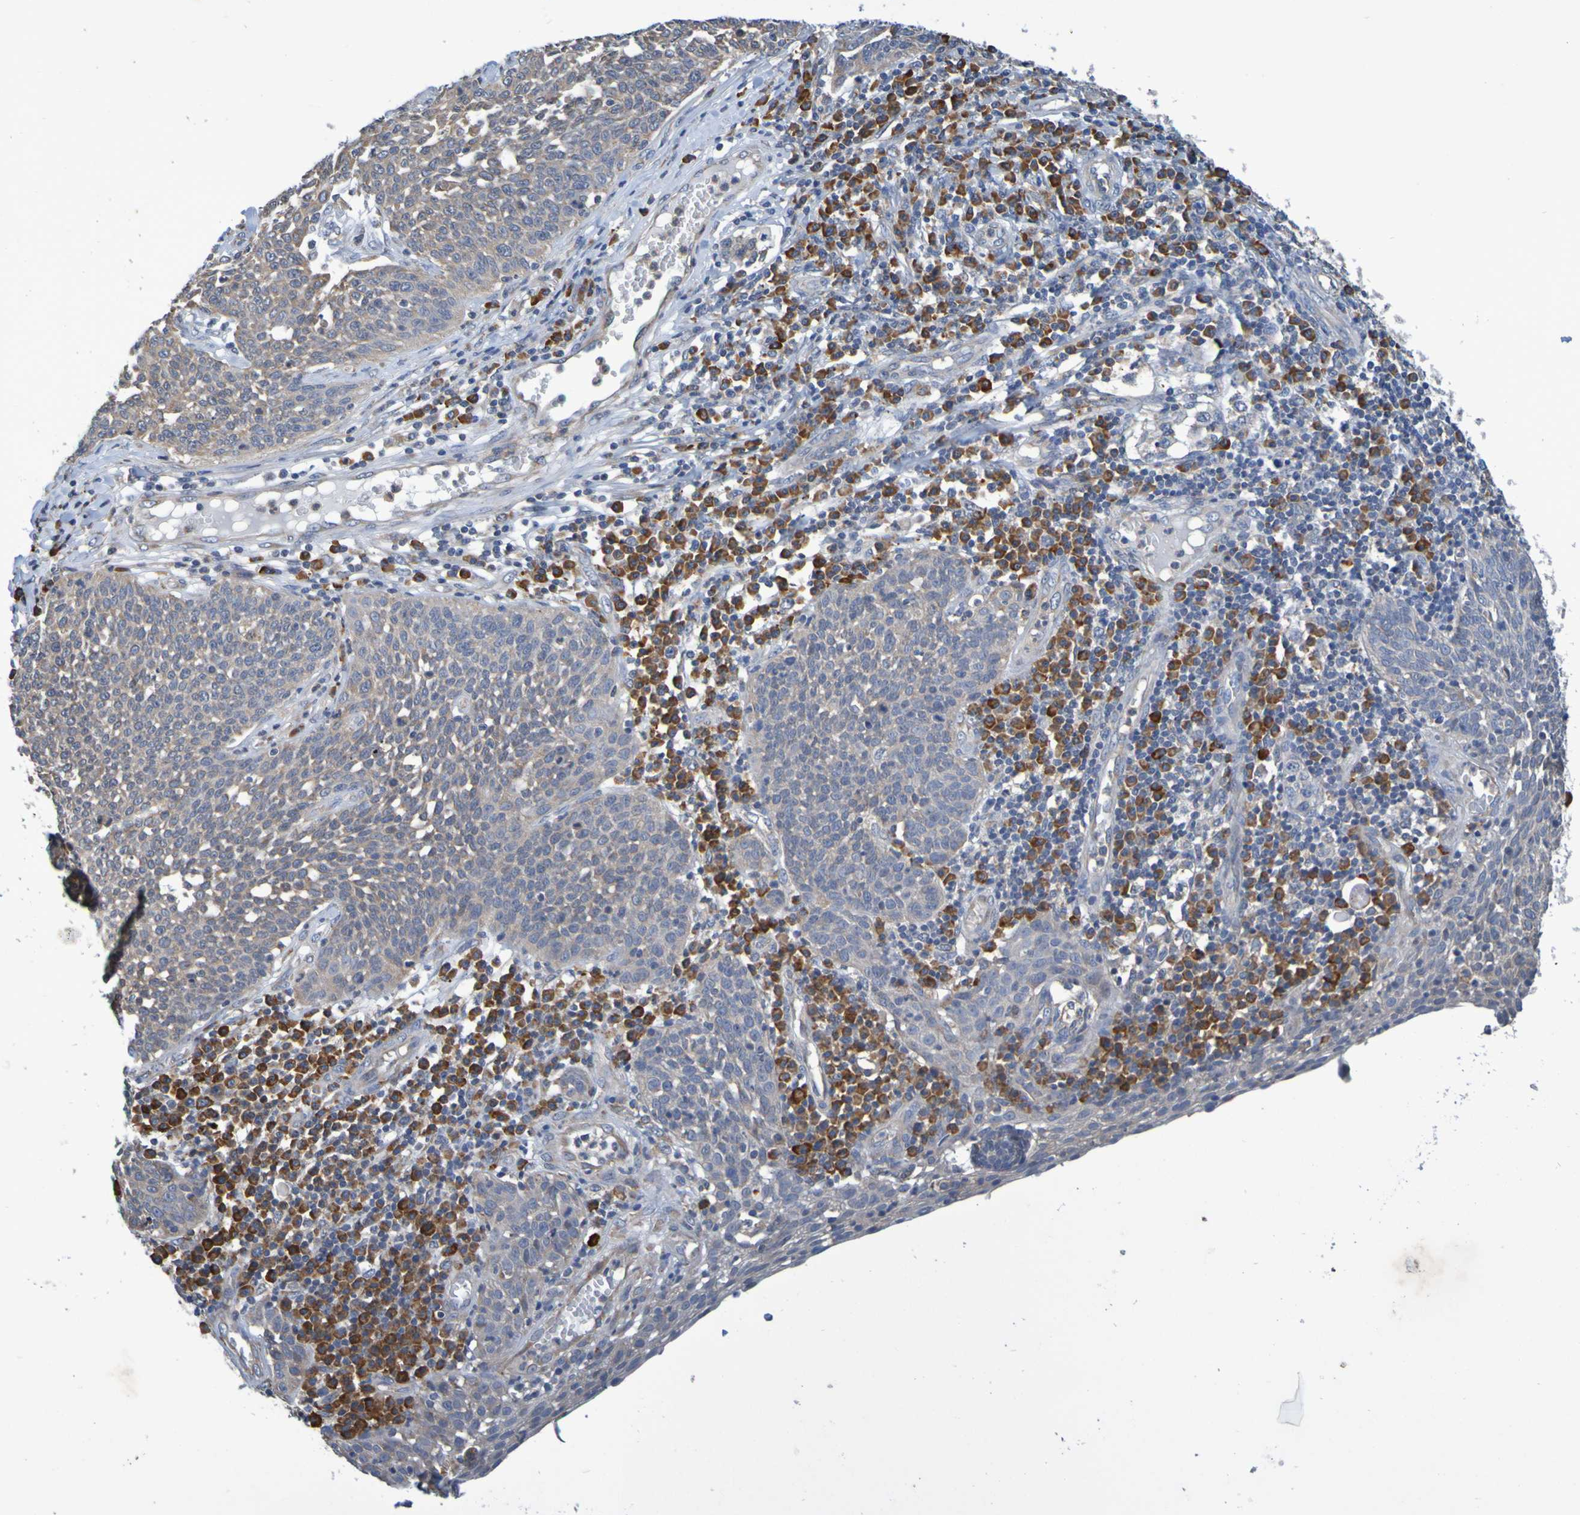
{"staining": {"intensity": "weak", "quantity": ">75%", "location": "cytoplasmic/membranous"}, "tissue": "cervical cancer", "cell_type": "Tumor cells", "image_type": "cancer", "snomed": [{"axis": "morphology", "description": "Squamous cell carcinoma, NOS"}, {"axis": "topography", "description": "Cervix"}], "caption": "Approximately >75% of tumor cells in cervical cancer (squamous cell carcinoma) display weak cytoplasmic/membranous protein positivity as visualized by brown immunohistochemical staining.", "gene": "CLDN18", "patient": {"sex": "female", "age": 34}}